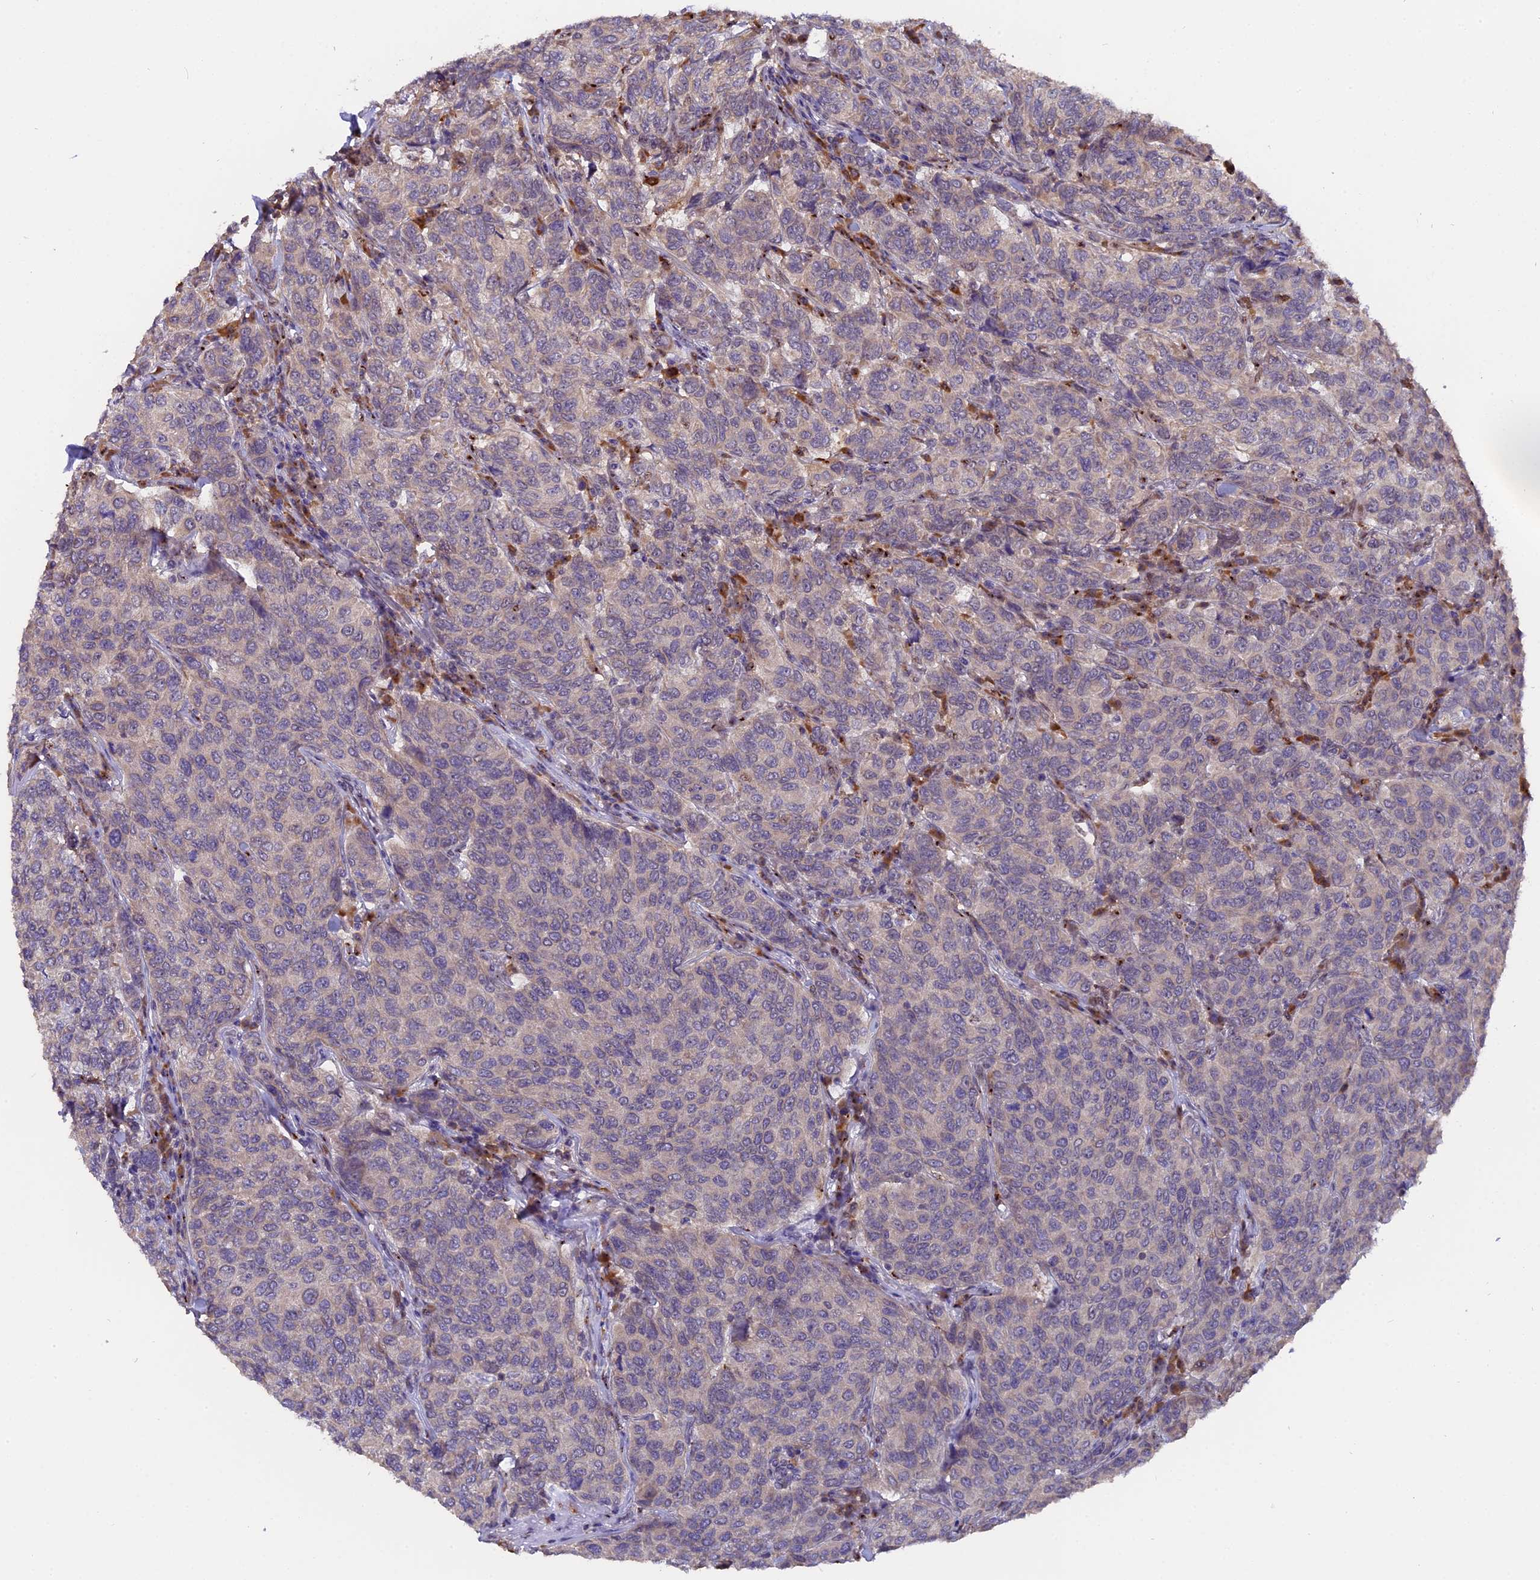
{"staining": {"intensity": "negative", "quantity": "none", "location": "none"}, "tissue": "breast cancer", "cell_type": "Tumor cells", "image_type": "cancer", "snomed": [{"axis": "morphology", "description": "Duct carcinoma"}, {"axis": "topography", "description": "Breast"}], "caption": "An image of breast infiltrating ductal carcinoma stained for a protein exhibits no brown staining in tumor cells.", "gene": "FAM118B", "patient": {"sex": "female", "age": 55}}